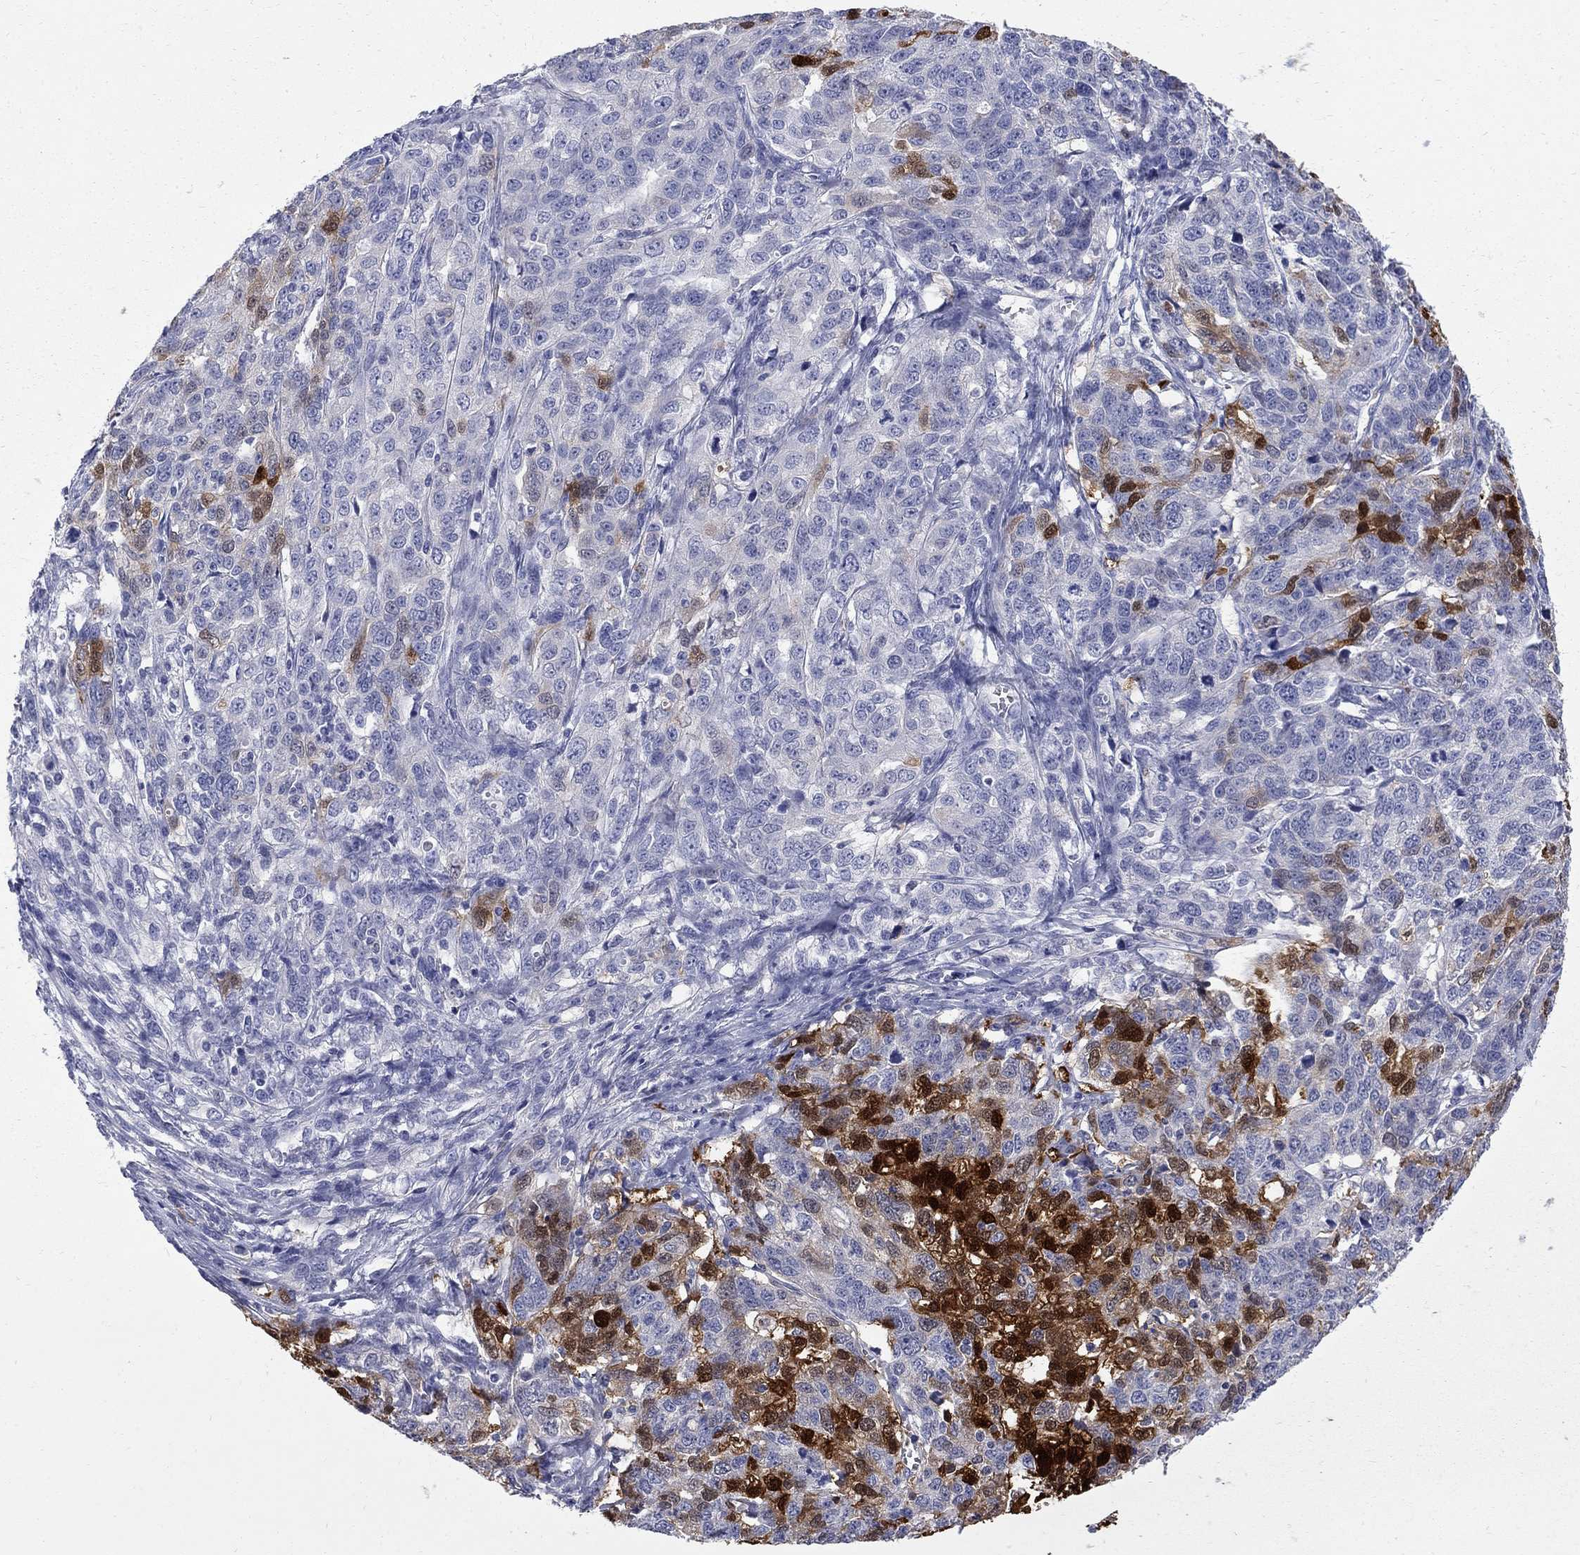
{"staining": {"intensity": "strong", "quantity": "25%-75%", "location": "nuclear"}, "tissue": "ovarian cancer", "cell_type": "Tumor cells", "image_type": "cancer", "snomed": [{"axis": "morphology", "description": "Cystadenocarcinoma, serous, NOS"}, {"axis": "topography", "description": "Ovary"}], "caption": "A high amount of strong nuclear staining is identified in about 25%-75% of tumor cells in ovarian cancer tissue.", "gene": "SERPINB2", "patient": {"sex": "female", "age": 71}}